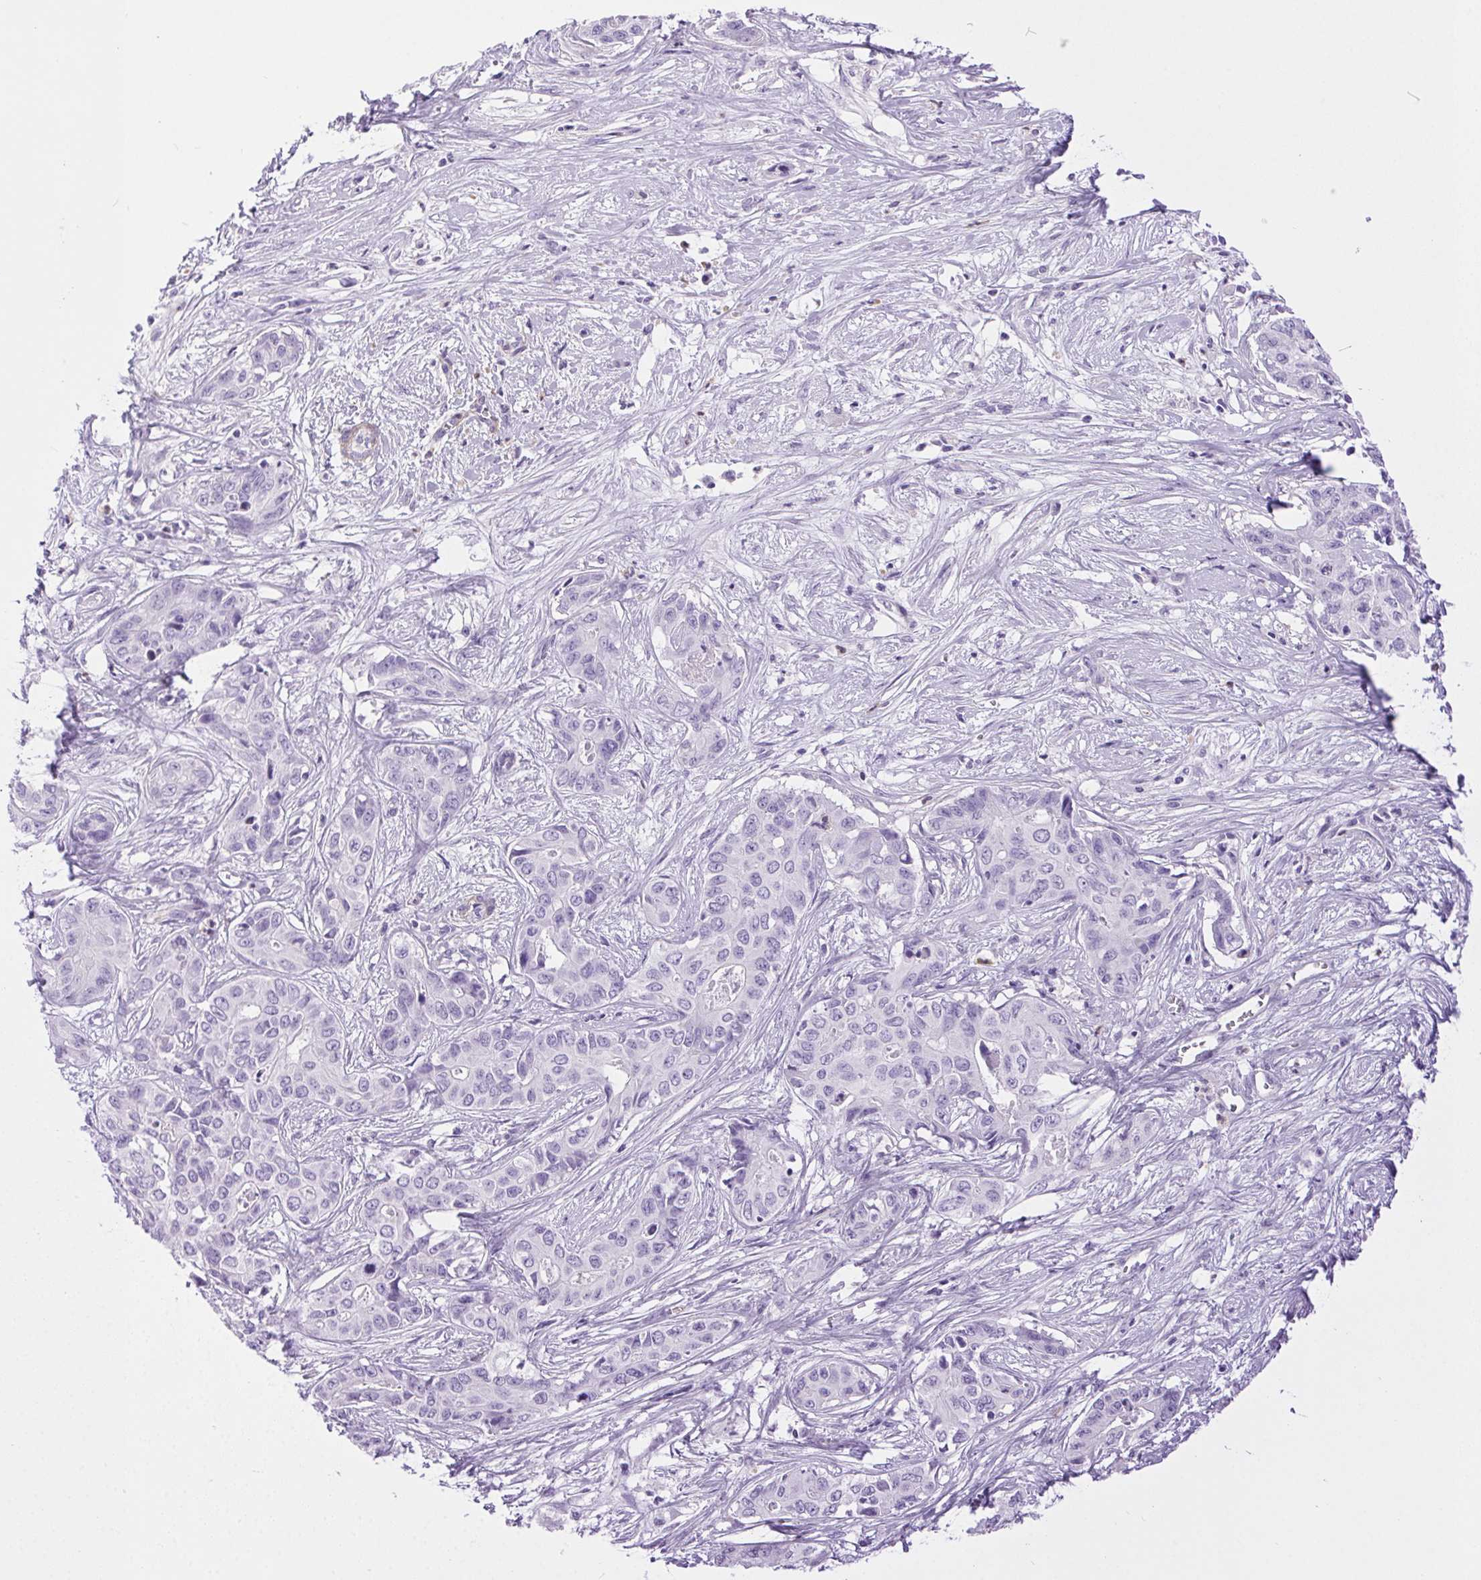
{"staining": {"intensity": "negative", "quantity": "none", "location": "none"}, "tissue": "liver cancer", "cell_type": "Tumor cells", "image_type": "cancer", "snomed": [{"axis": "morphology", "description": "Cholangiocarcinoma"}, {"axis": "topography", "description": "Liver"}], "caption": "Protein analysis of liver cancer reveals no significant expression in tumor cells.", "gene": "SHCBP1L", "patient": {"sex": "female", "age": 65}}